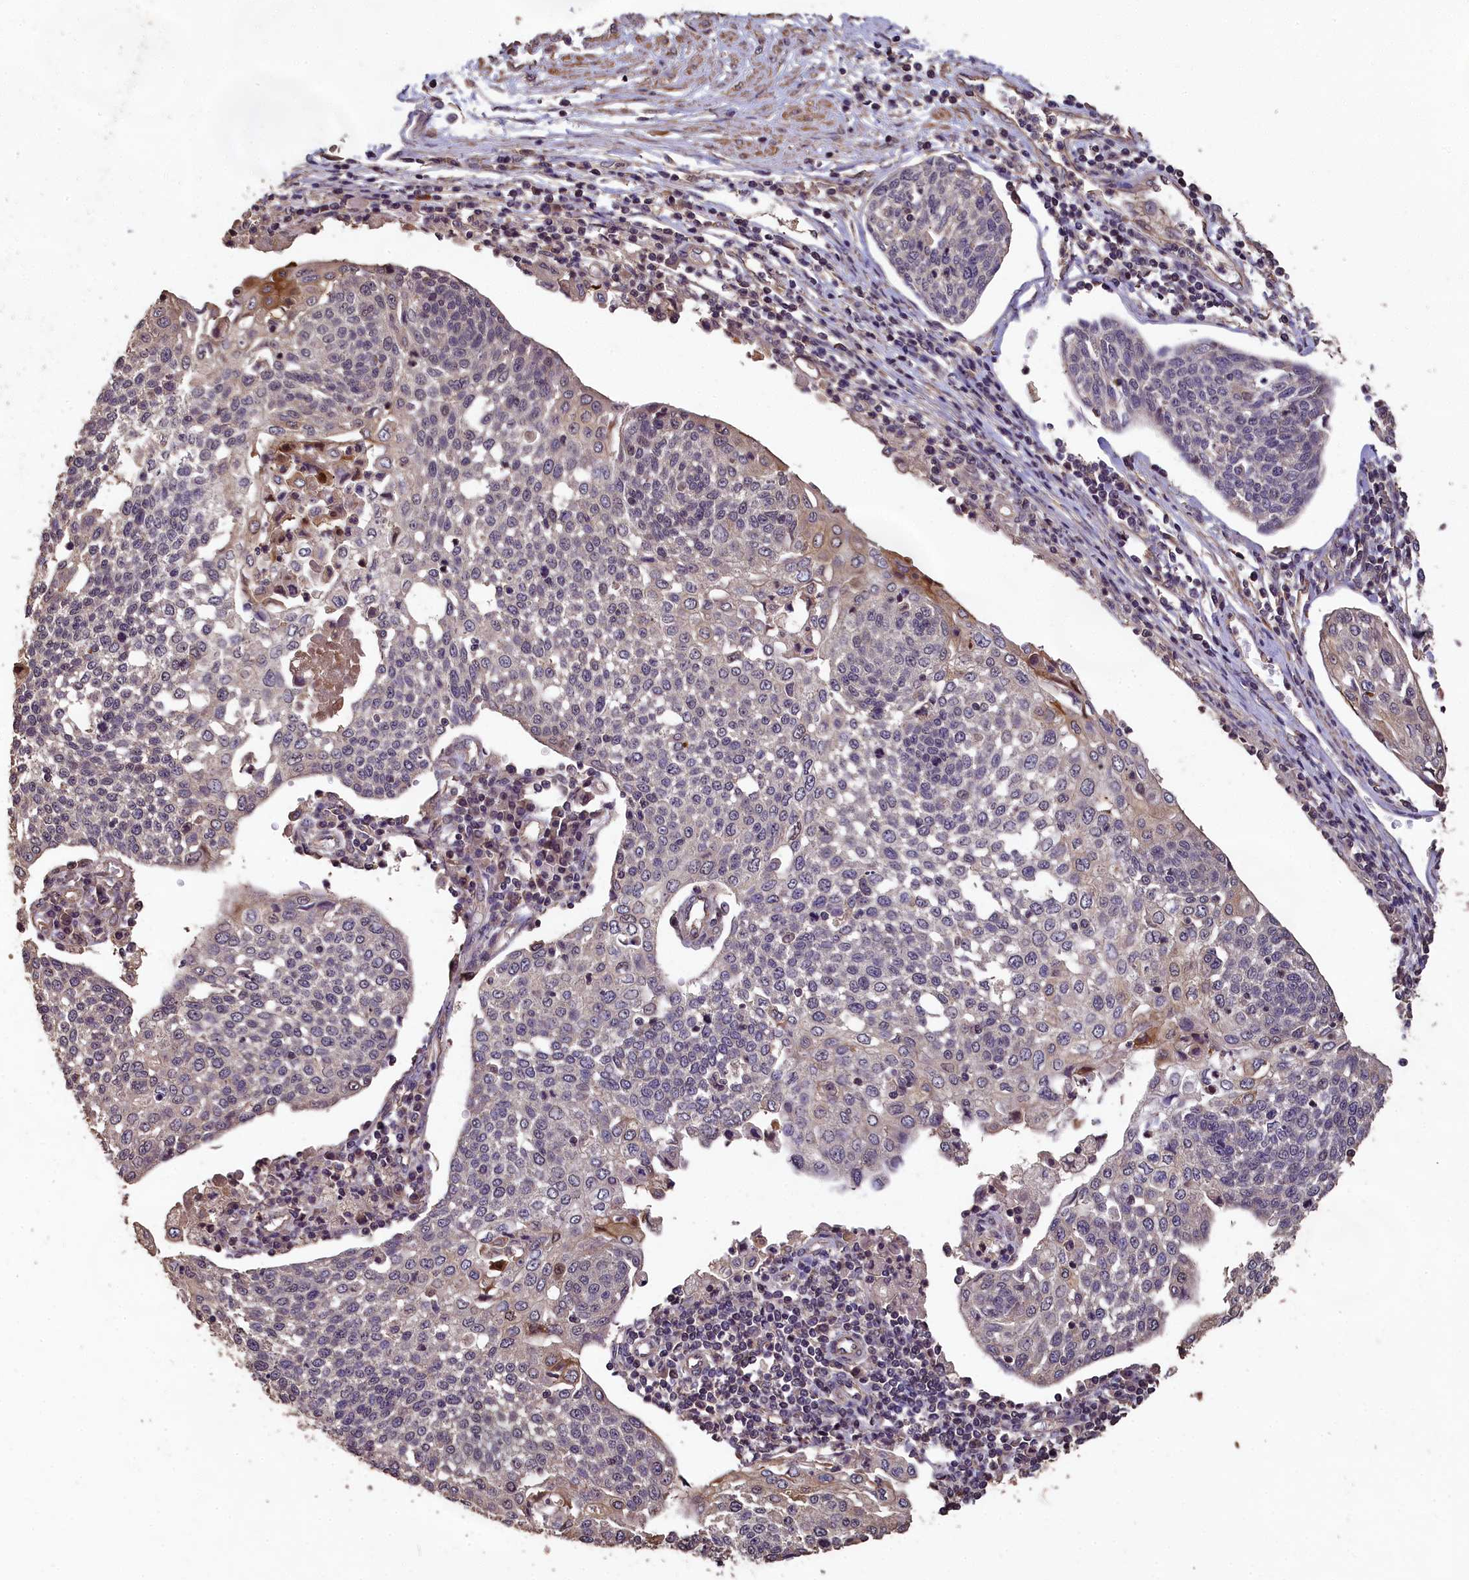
{"staining": {"intensity": "moderate", "quantity": "<25%", "location": "cytoplasmic/membranous"}, "tissue": "cervical cancer", "cell_type": "Tumor cells", "image_type": "cancer", "snomed": [{"axis": "morphology", "description": "Squamous cell carcinoma, NOS"}, {"axis": "topography", "description": "Cervix"}], "caption": "Protein staining of squamous cell carcinoma (cervical) tissue demonstrates moderate cytoplasmic/membranous staining in about <25% of tumor cells.", "gene": "CHD9", "patient": {"sex": "female", "age": 34}}